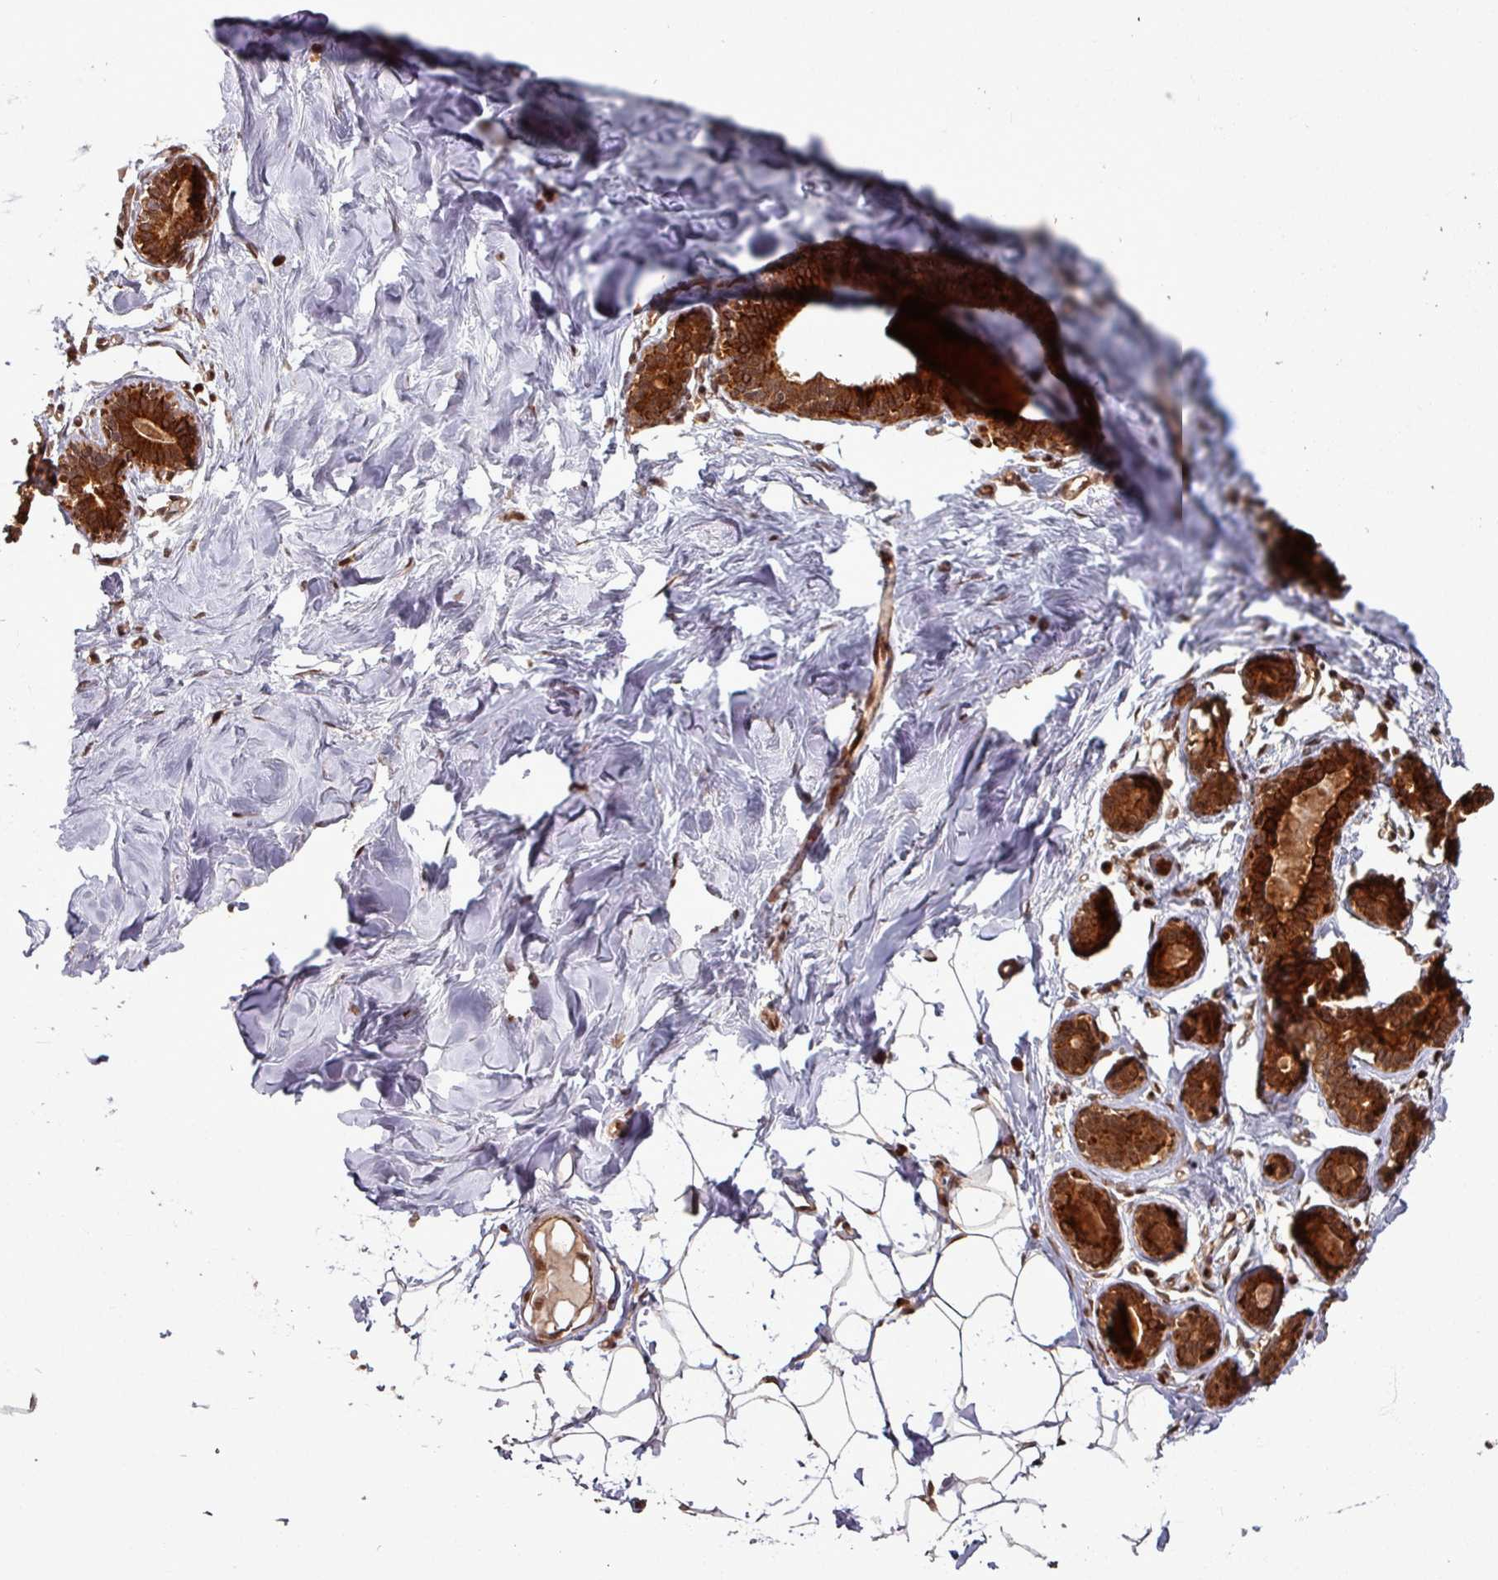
{"staining": {"intensity": "moderate", "quantity": "<25%", "location": "nuclear"}, "tissue": "breast", "cell_type": "Adipocytes", "image_type": "normal", "snomed": [{"axis": "morphology", "description": "Normal tissue, NOS"}, {"axis": "topography", "description": "Breast"}], "caption": "Normal breast was stained to show a protein in brown. There is low levels of moderate nuclear positivity in about <25% of adipocytes. The staining is performed using DAB (3,3'-diaminobenzidine) brown chromogen to label protein expression. The nuclei are counter-stained blue using hematoxylin.", "gene": "OR6B1", "patient": {"sex": "female", "age": 23}}